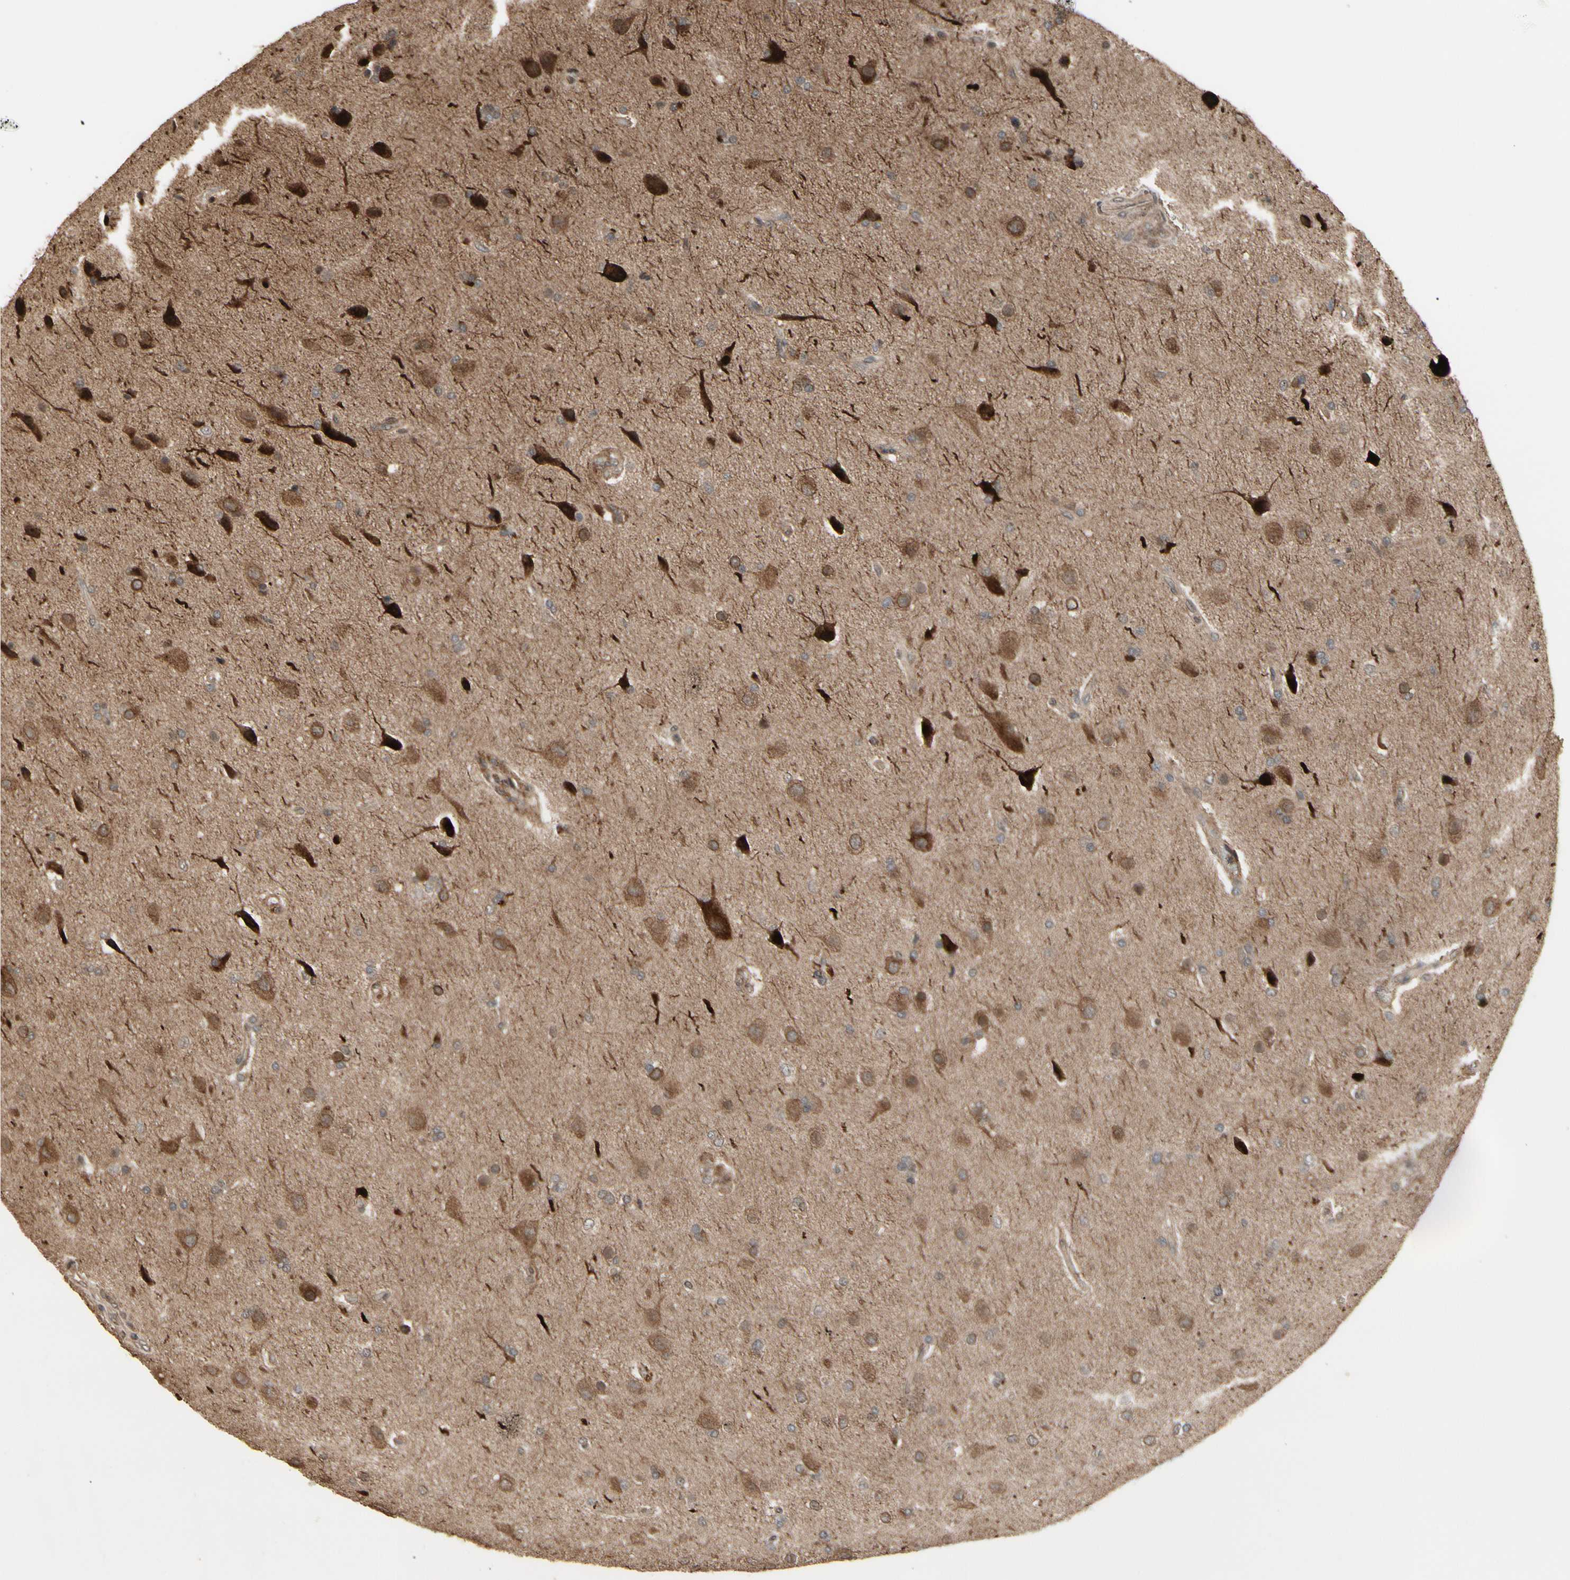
{"staining": {"intensity": "weak", "quantity": "25%-75%", "location": "cytoplasmic/membranous"}, "tissue": "glioma", "cell_type": "Tumor cells", "image_type": "cancer", "snomed": [{"axis": "morphology", "description": "Glioma, malignant, High grade"}, {"axis": "topography", "description": "Brain"}], "caption": "Human malignant high-grade glioma stained with a protein marker displays weak staining in tumor cells.", "gene": "CSF1R", "patient": {"sex": "male", "age": 71}}